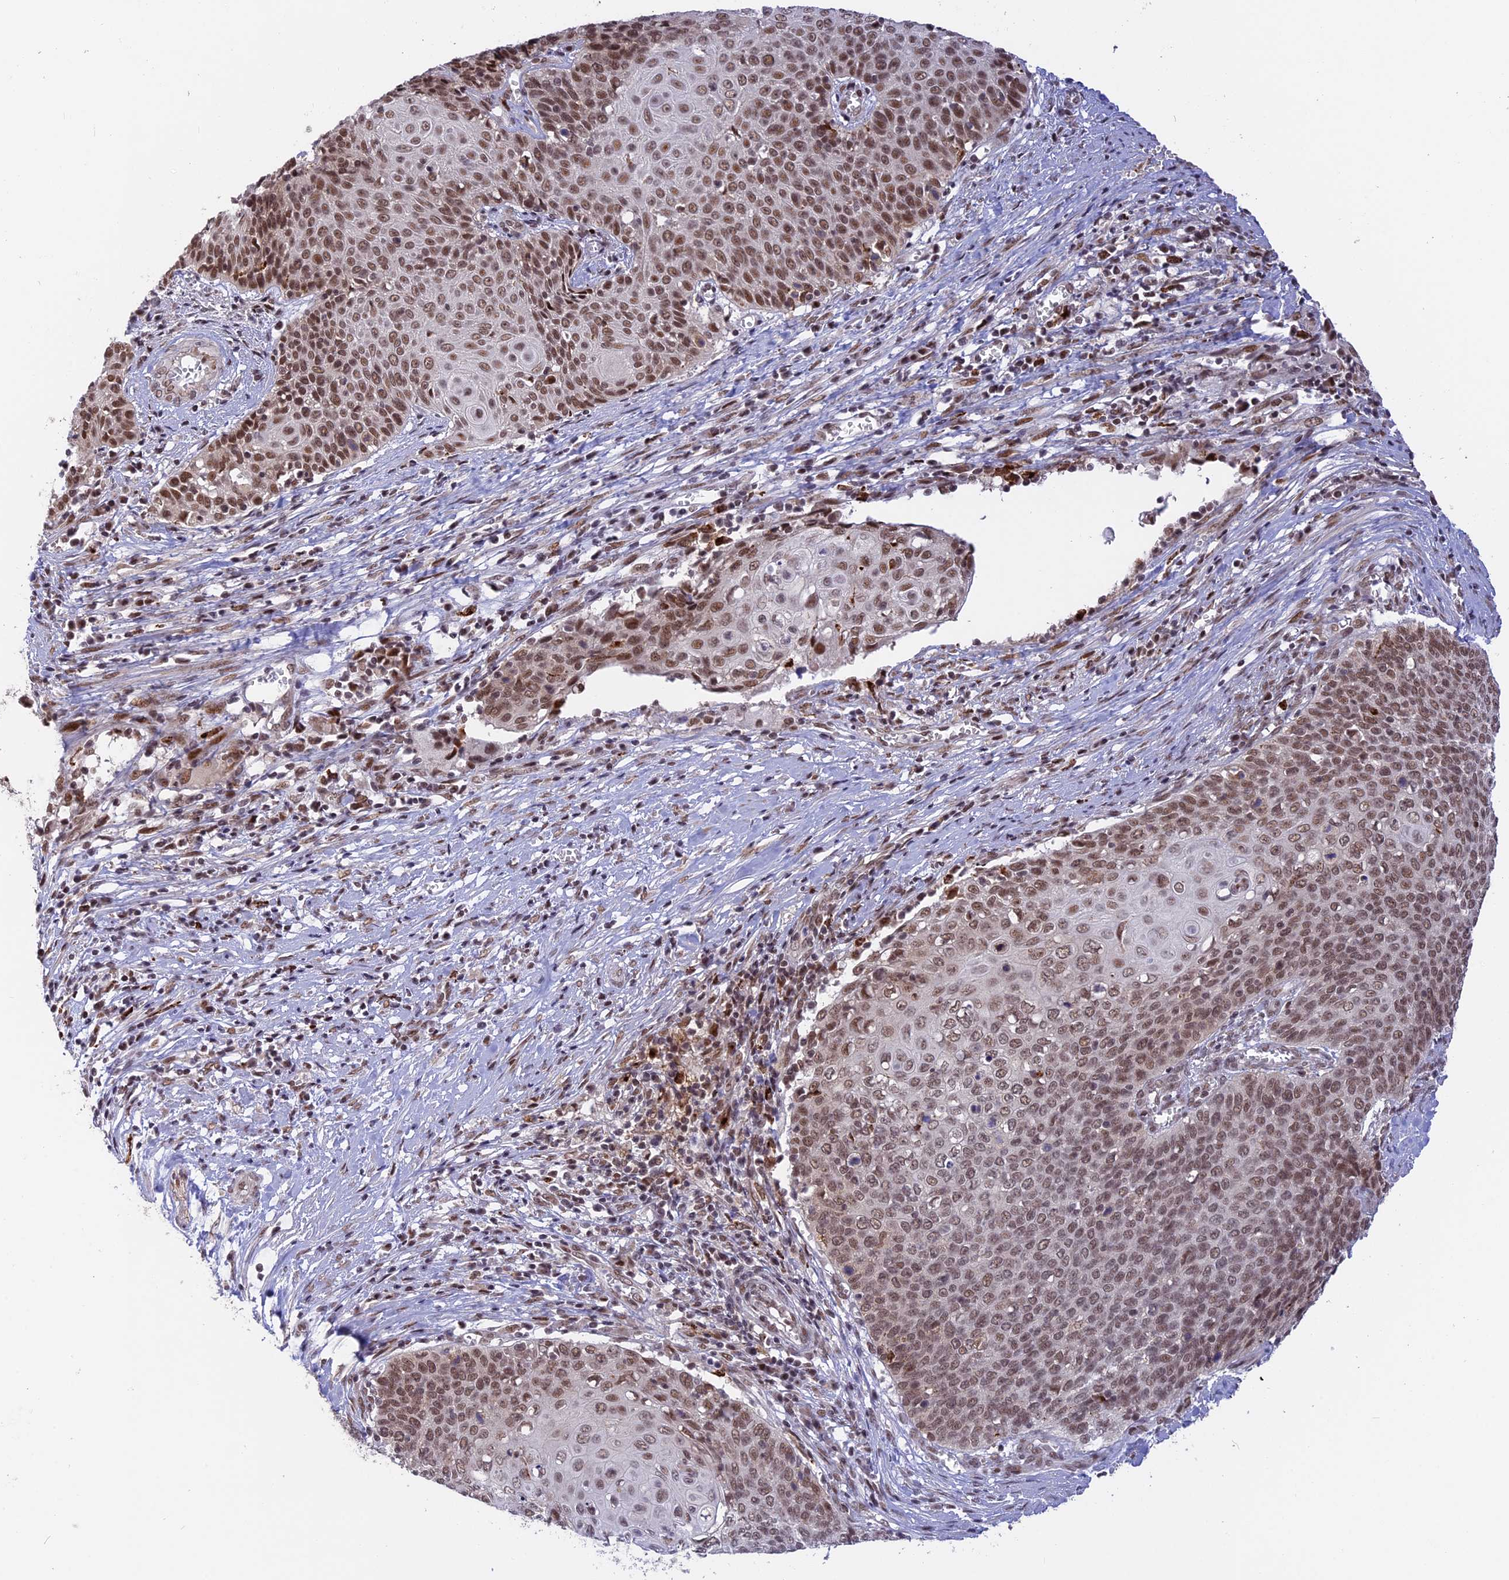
{"staining": {"intensity": "moderate", "quantity": ">75%", "location": "nuclear"}, "tissue": "cervical cancer", "cell_type": "Tumor cells", "image_type": "cancer", "snomed": [{"axis": "morphology", "description": "Squamous cell carcinoma, NOS"}, {"axis": "topography", "description": "Cervix"}], "caption": "DAB (3,3'-diaminobenzidine) immunohistochemical staining of human cervical cancer (squamous cell carcinoma) reveals moderate nuclear protein staining in approximately >75% of tumor cells.", "gene": "POLR2C", "patient": {"sex": "female", "age": 39}}